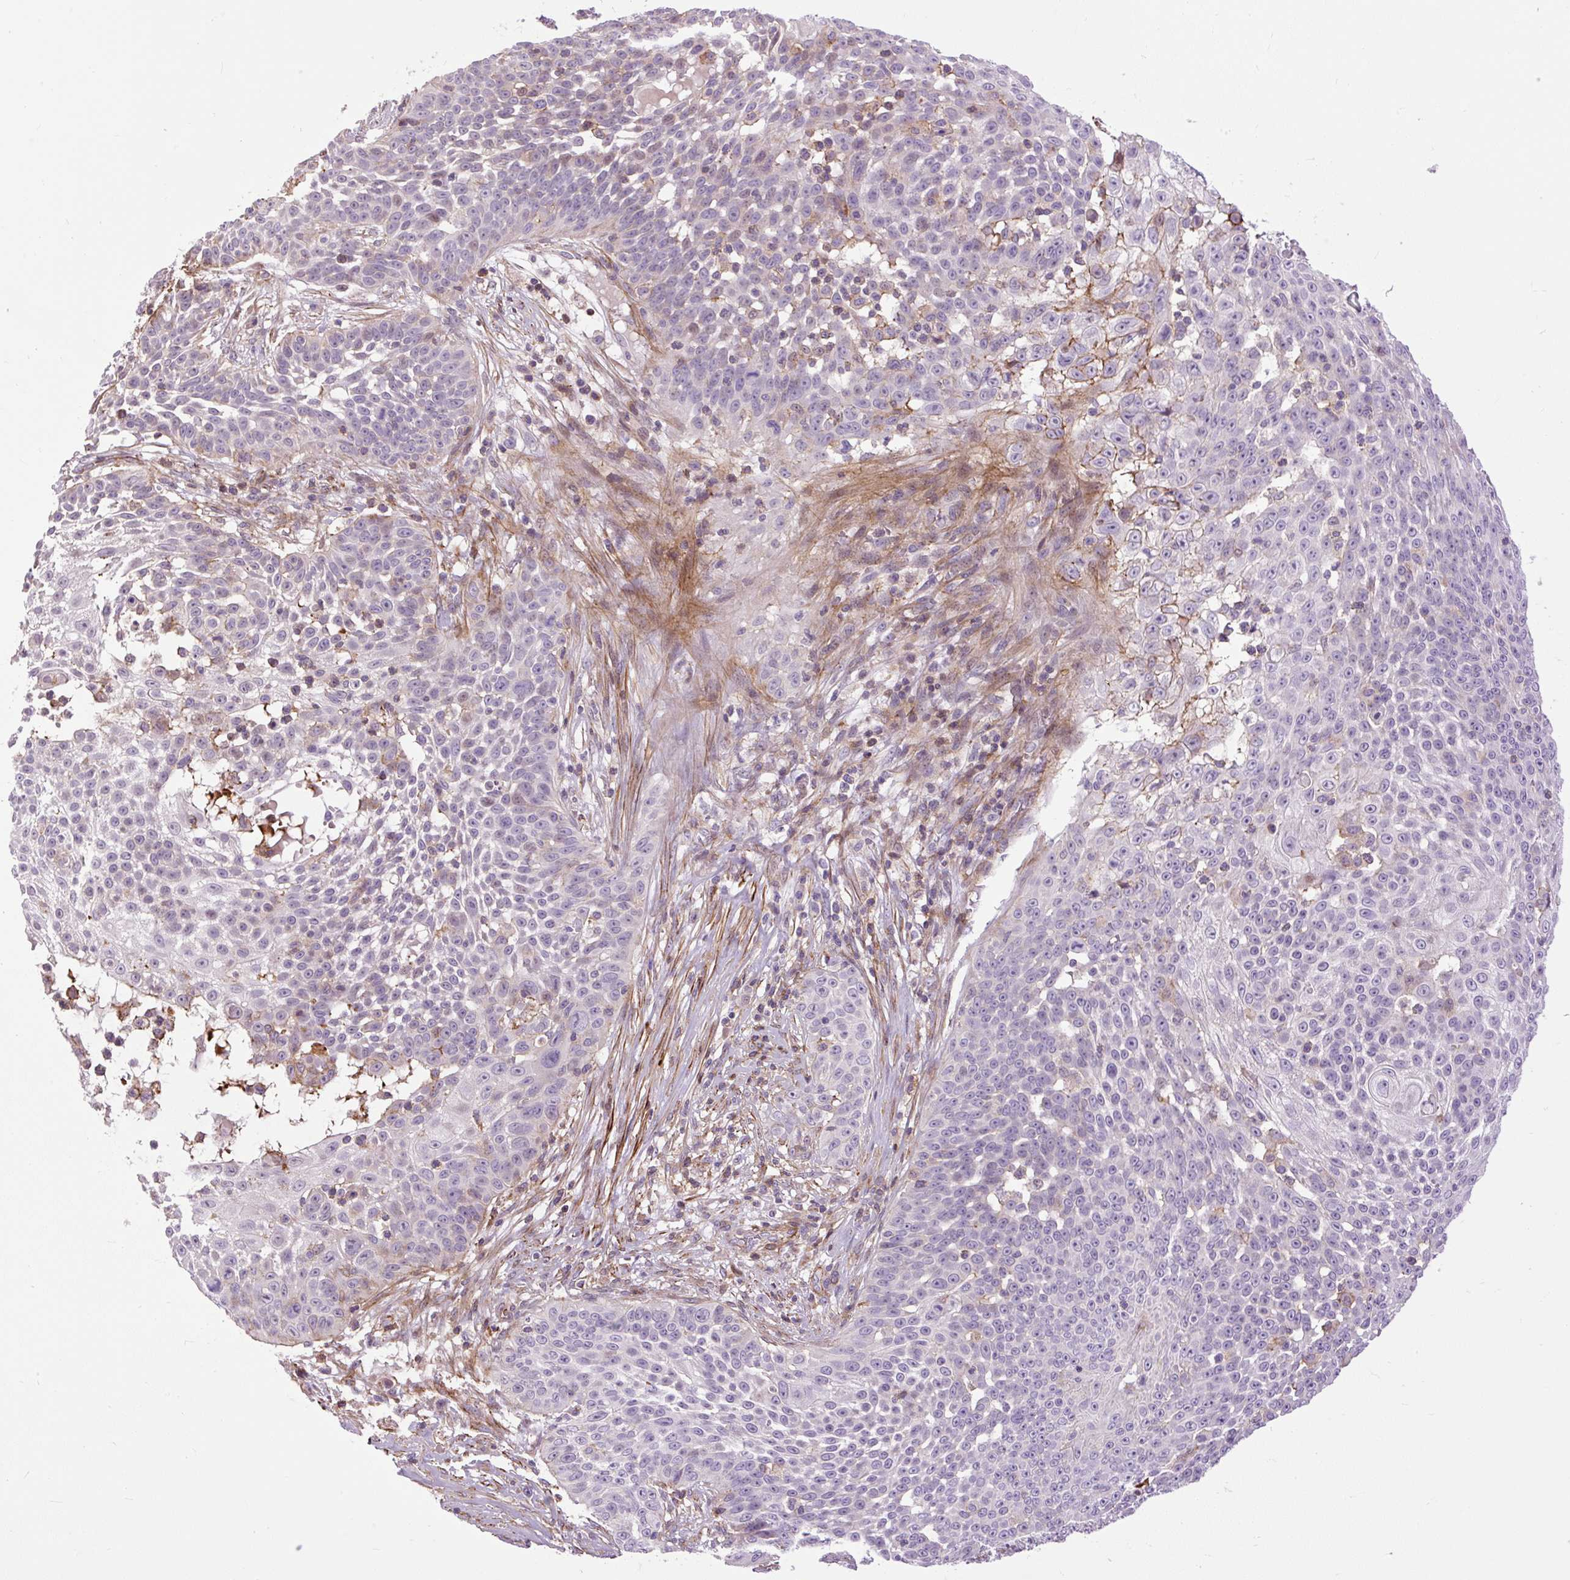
{"staining": {"intensity": "moderate", "quantity": "<25%", "location": "cytoplasmic/membranous"}, "tissue": "skin cancer", "cell_type": "Tumor cells", "image_type": "cancer", "snomed": [{"axis": "morphology", "description": "Squamous cell carcinoma, NOS"}, {"axis": "topography", "description": "Skin"}], "caption": "IHC histopathology image of skin cancer stained for a protein (brown), which demonstrates low levels of moderate cytoplasmic/membranous positivity in about <25% of tumor cells.", "gene": "ZNF197", "patient": {"sex": "male", "age": 24}}